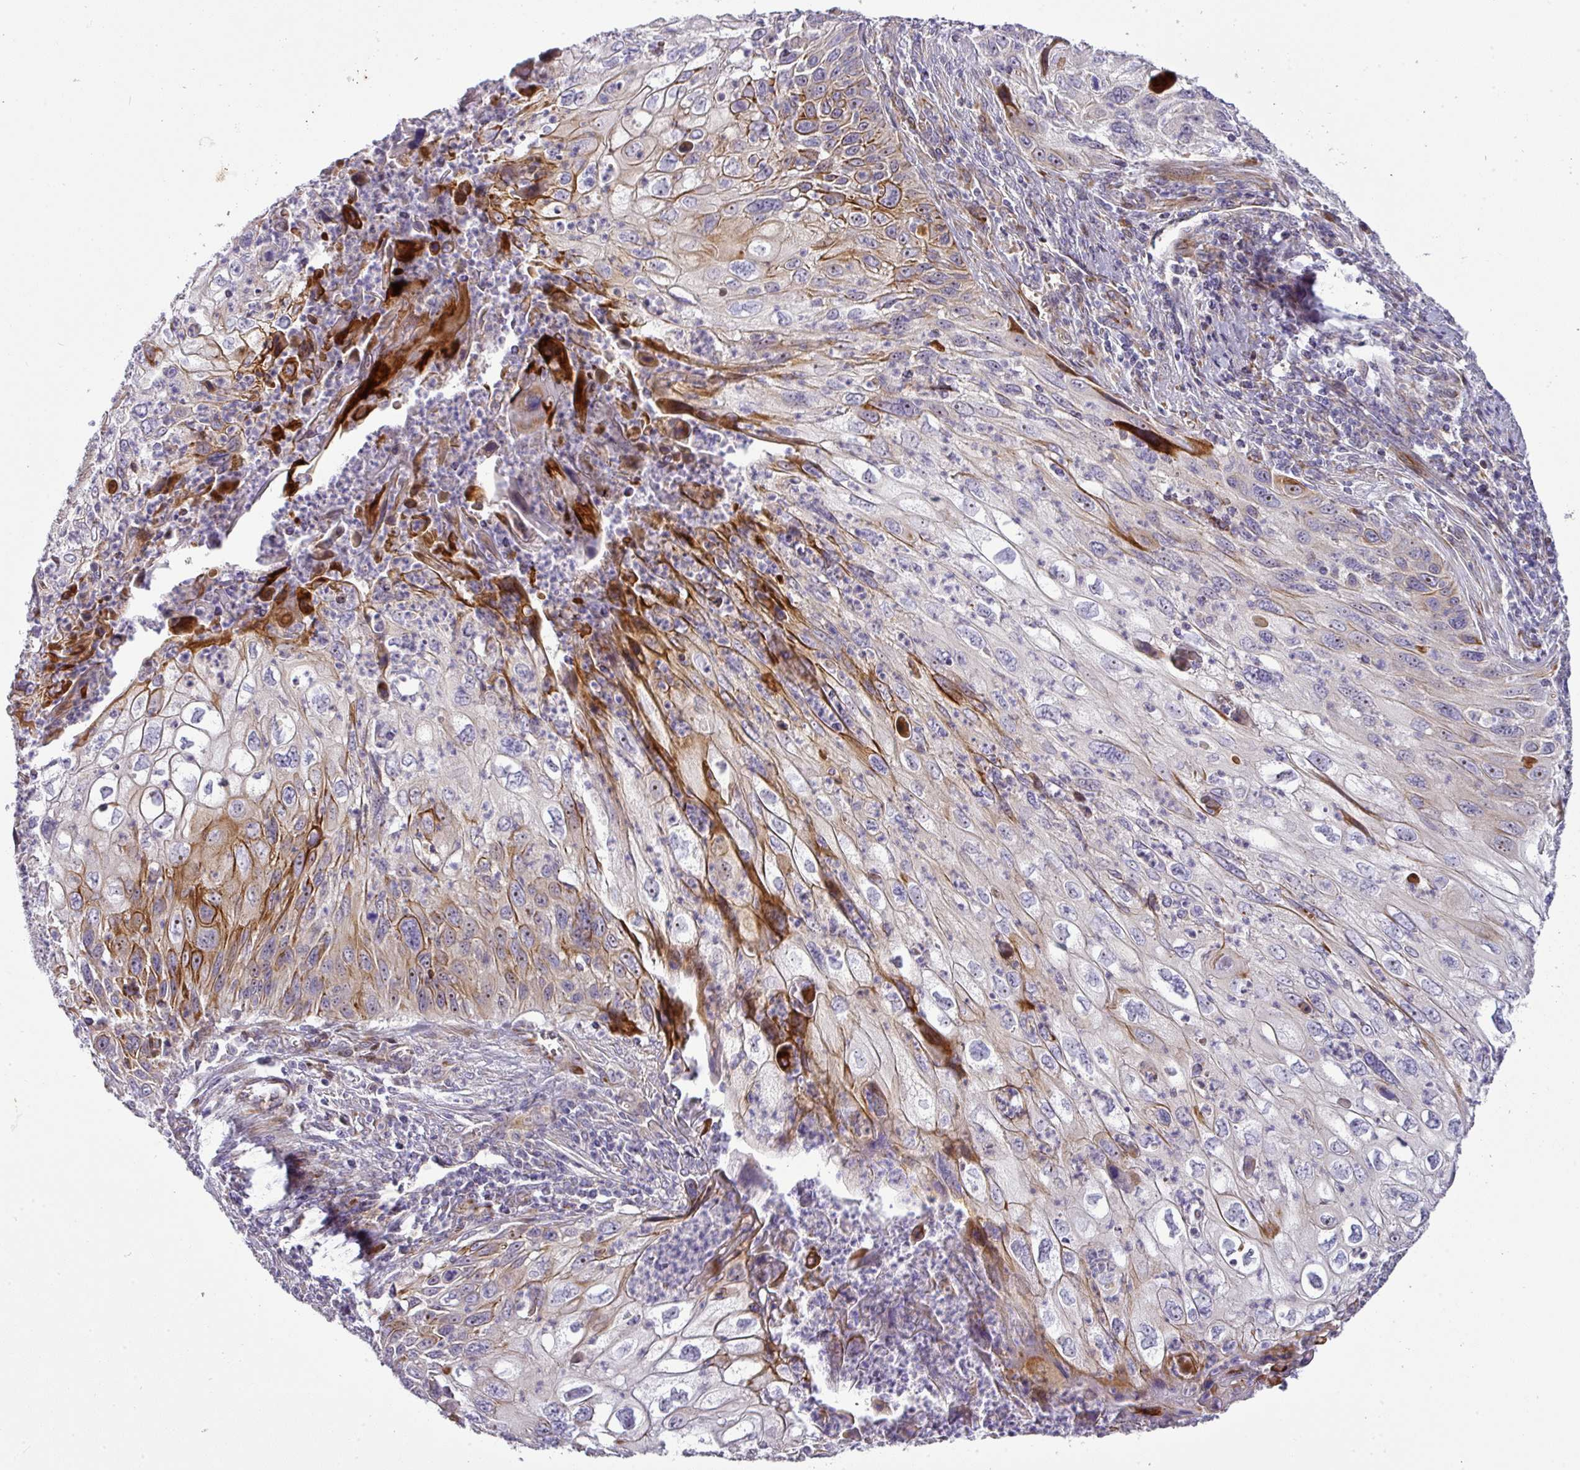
{"staining": {"intensity": "strong", "quantity": "25%-75%", "location": "cytoplasmic/membranous"}, "tissue": "cervical cancer", "cell_type": "Tumor cells", "image_type": "cancer", "snomed": [{"axis": "morphology", "description": "Squamous cell carcinoma, NOS"}, {"axis": "topography", "description": "Cervix"}], "caption": "Immunohistochemistry (IHC) histopathology image of squamous cell carcinoma (cervical) stained for a protein (brown), which reveals high levels of strong cytoplasmic/membranous expression in approximately 25%-75% of tumor cells.", "gene": "ATP6V1F", "patient": {"sex": "female", "age": 70}}